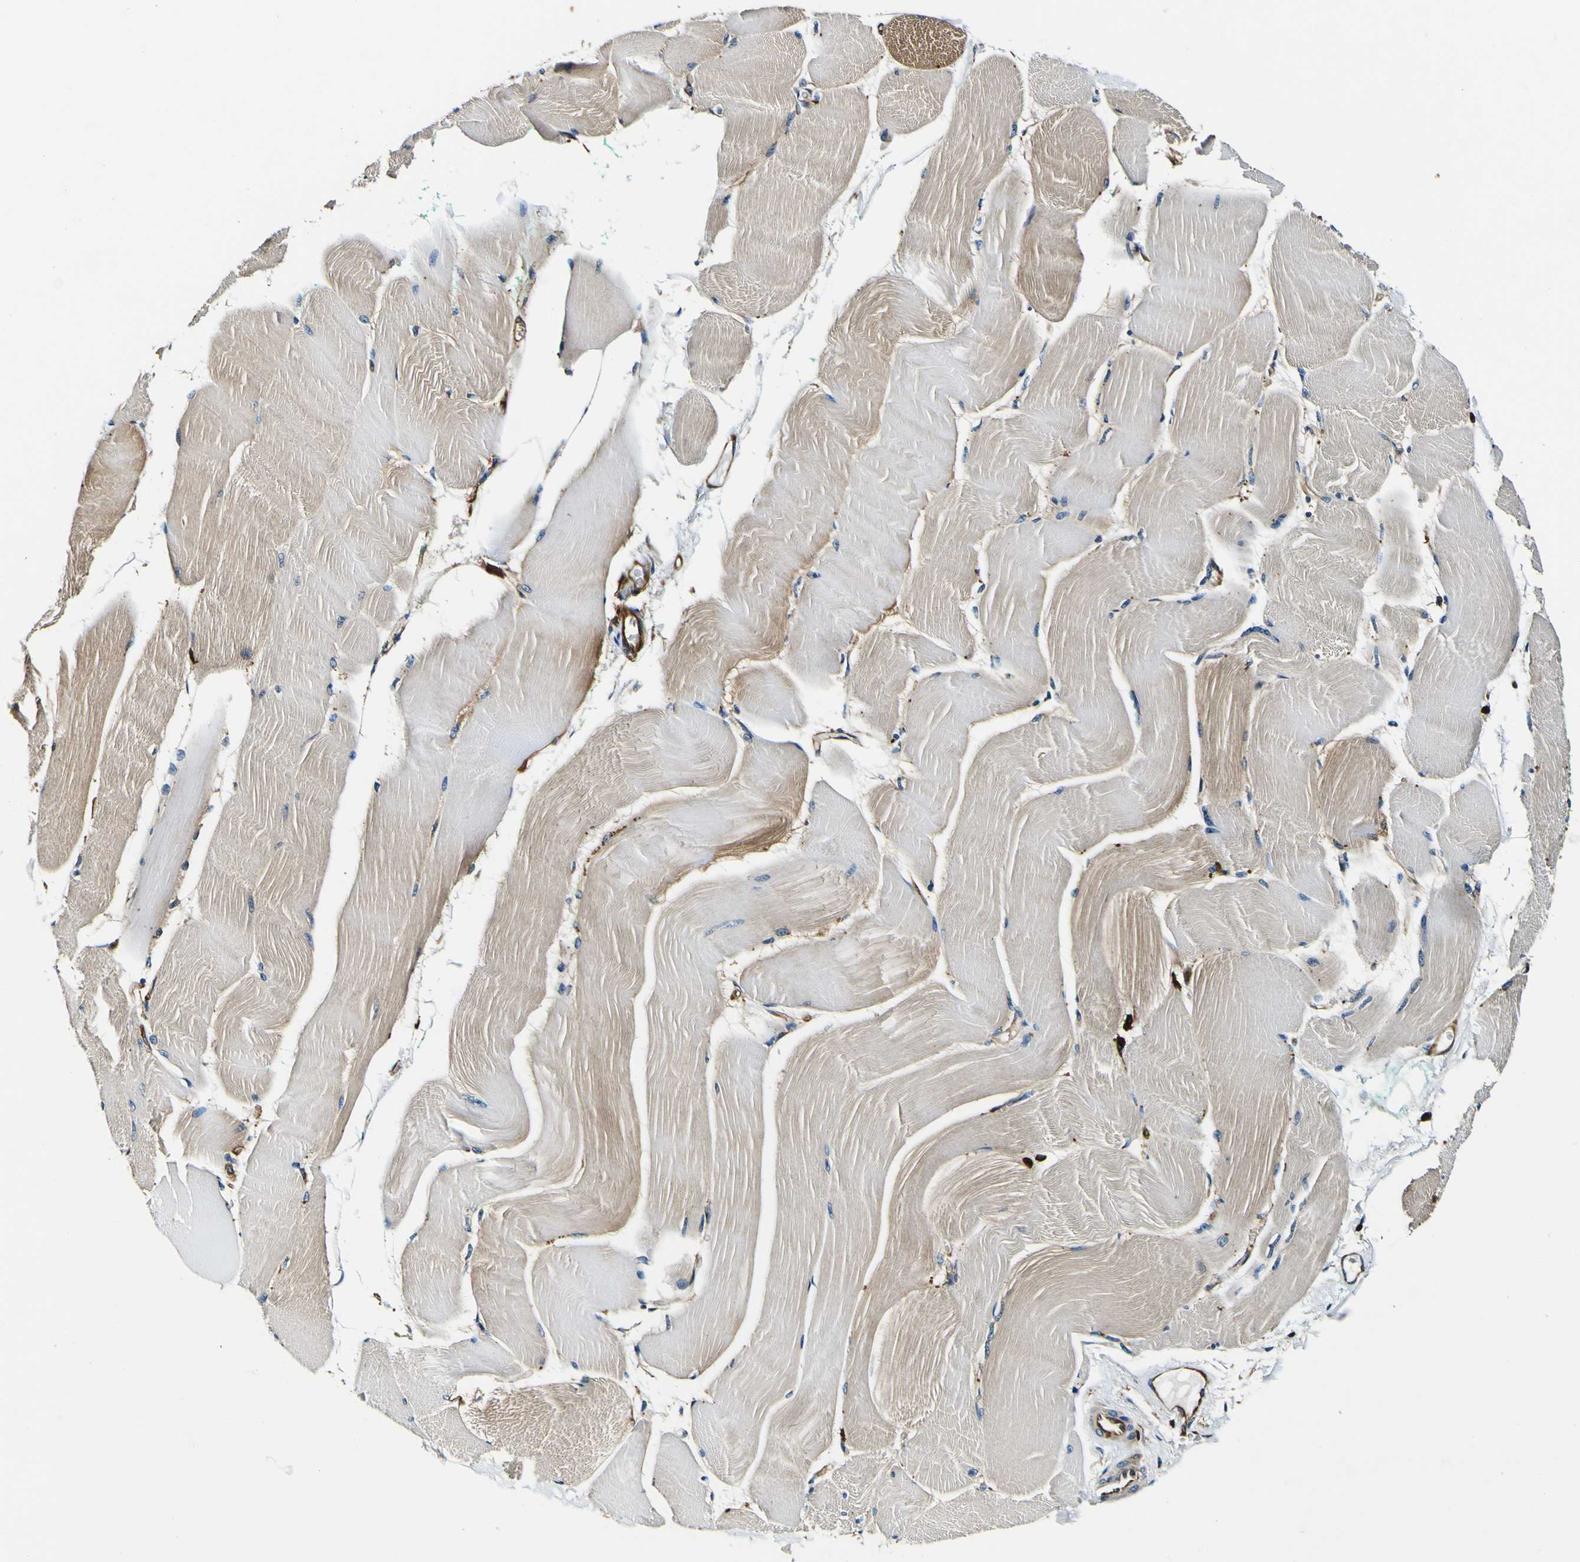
{"staining": {"intensity": "weak", "quantity": "25%-75%", "location": "cytoplasmic/membranous"}, "tissue": "skeletal muscle", "cell_type": "Myocytes", "image_type": "normal", "snomed": [{"axis": "morphology", "description": "Normal tissue, NOS"}, {"axis": "morphology", "description": "Squamous cell carcinoma, NOS"}, {"axis": "topography", "description": "Skeletal muscle"}], "caption": "Skeletal muscle stained with IHC reveals weak cytoplasmic/membranous expression in approximately 25%-75% of myocytes.", "gene": "RHOT2", "patient": {"sex": "male", "age": 51}}